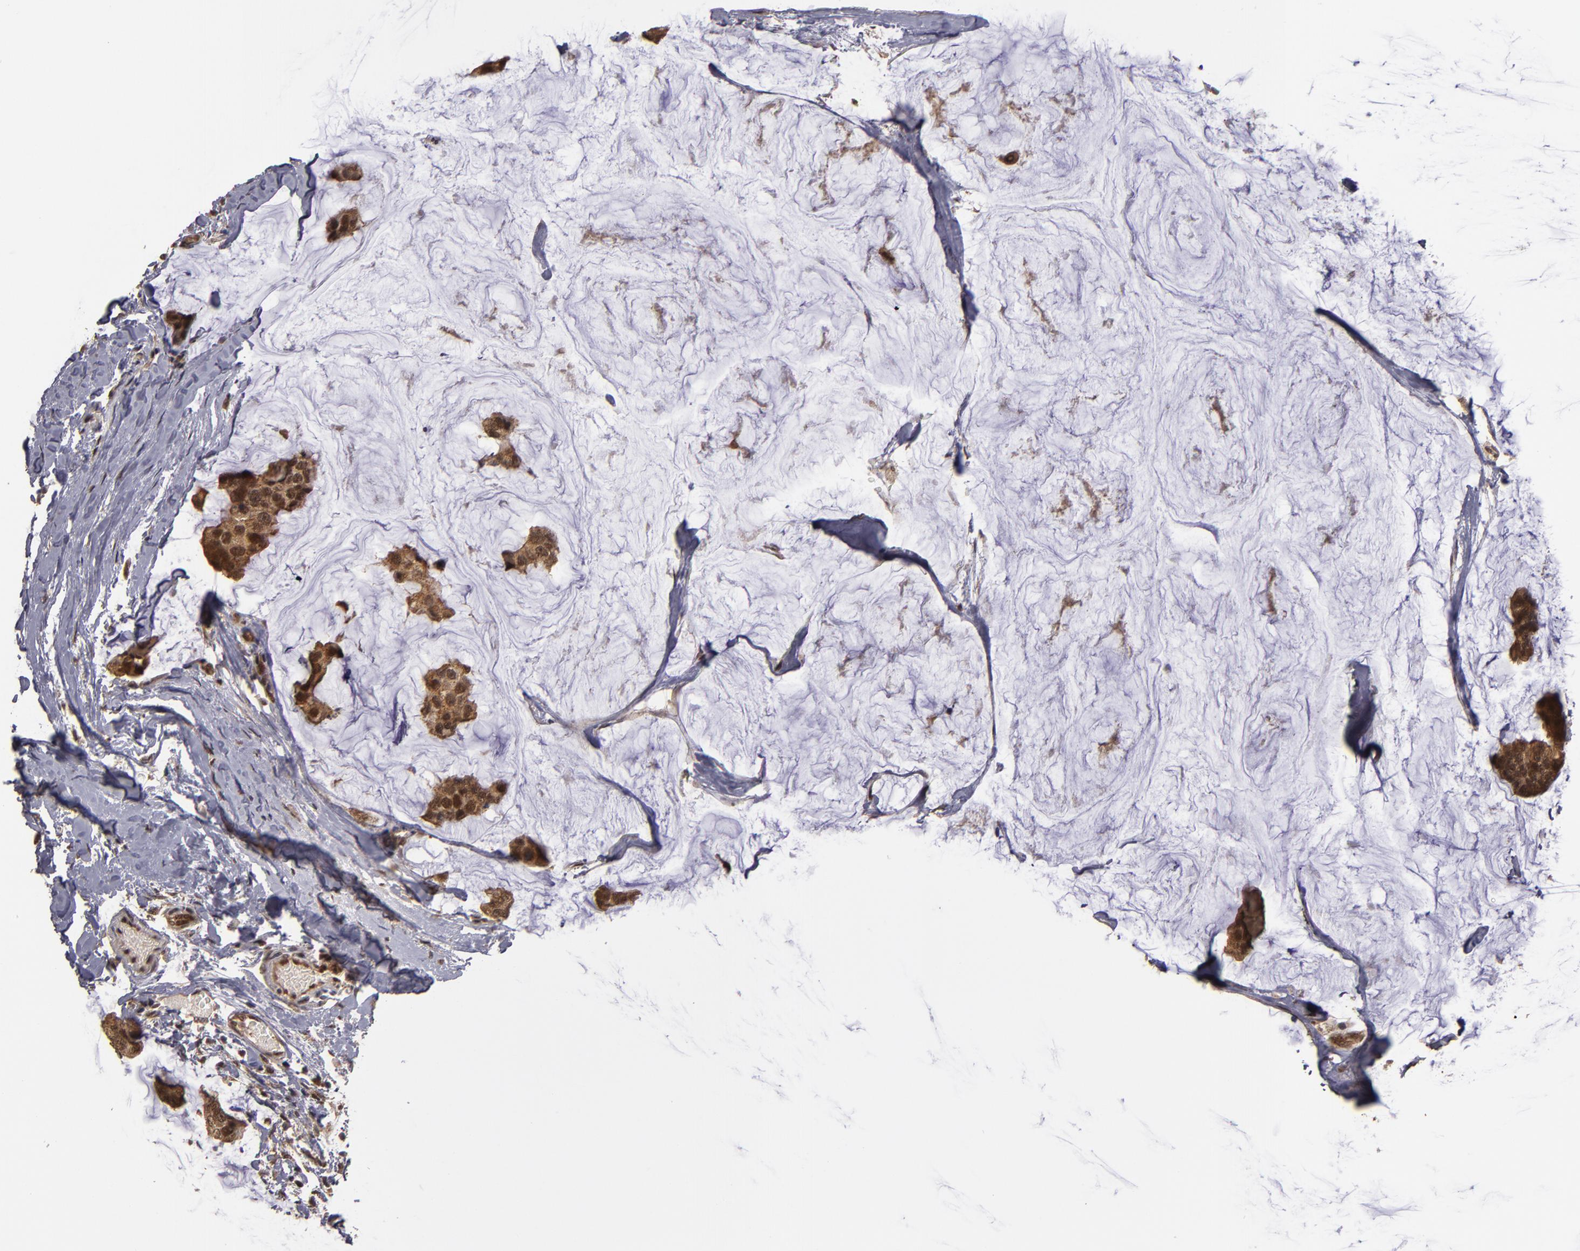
{"staining": {"intensity": "moderate", "quantity": ">75%", "location": "cytoplasmic/membranous,nuclear"}, "tissue": "breast cancer", "cell_type": "Tumor cells", "image_type": "cancer", "snomed": [{"axis": "morphology", "description": "Normal tissue, NOS"}, {"axis": "morphology", "description": "Duct carcinoma"}, {"axis": "topography", "description": "Breast"}], "caption": "Brown immunohistochemical staining in breast intraductal carcinoma displays moderate cytoplasmic/membranous and nuclear staining in about >75% of tumor cells.", "gene": "CUL5", "patient": {"sex": "female", "age": 50}}